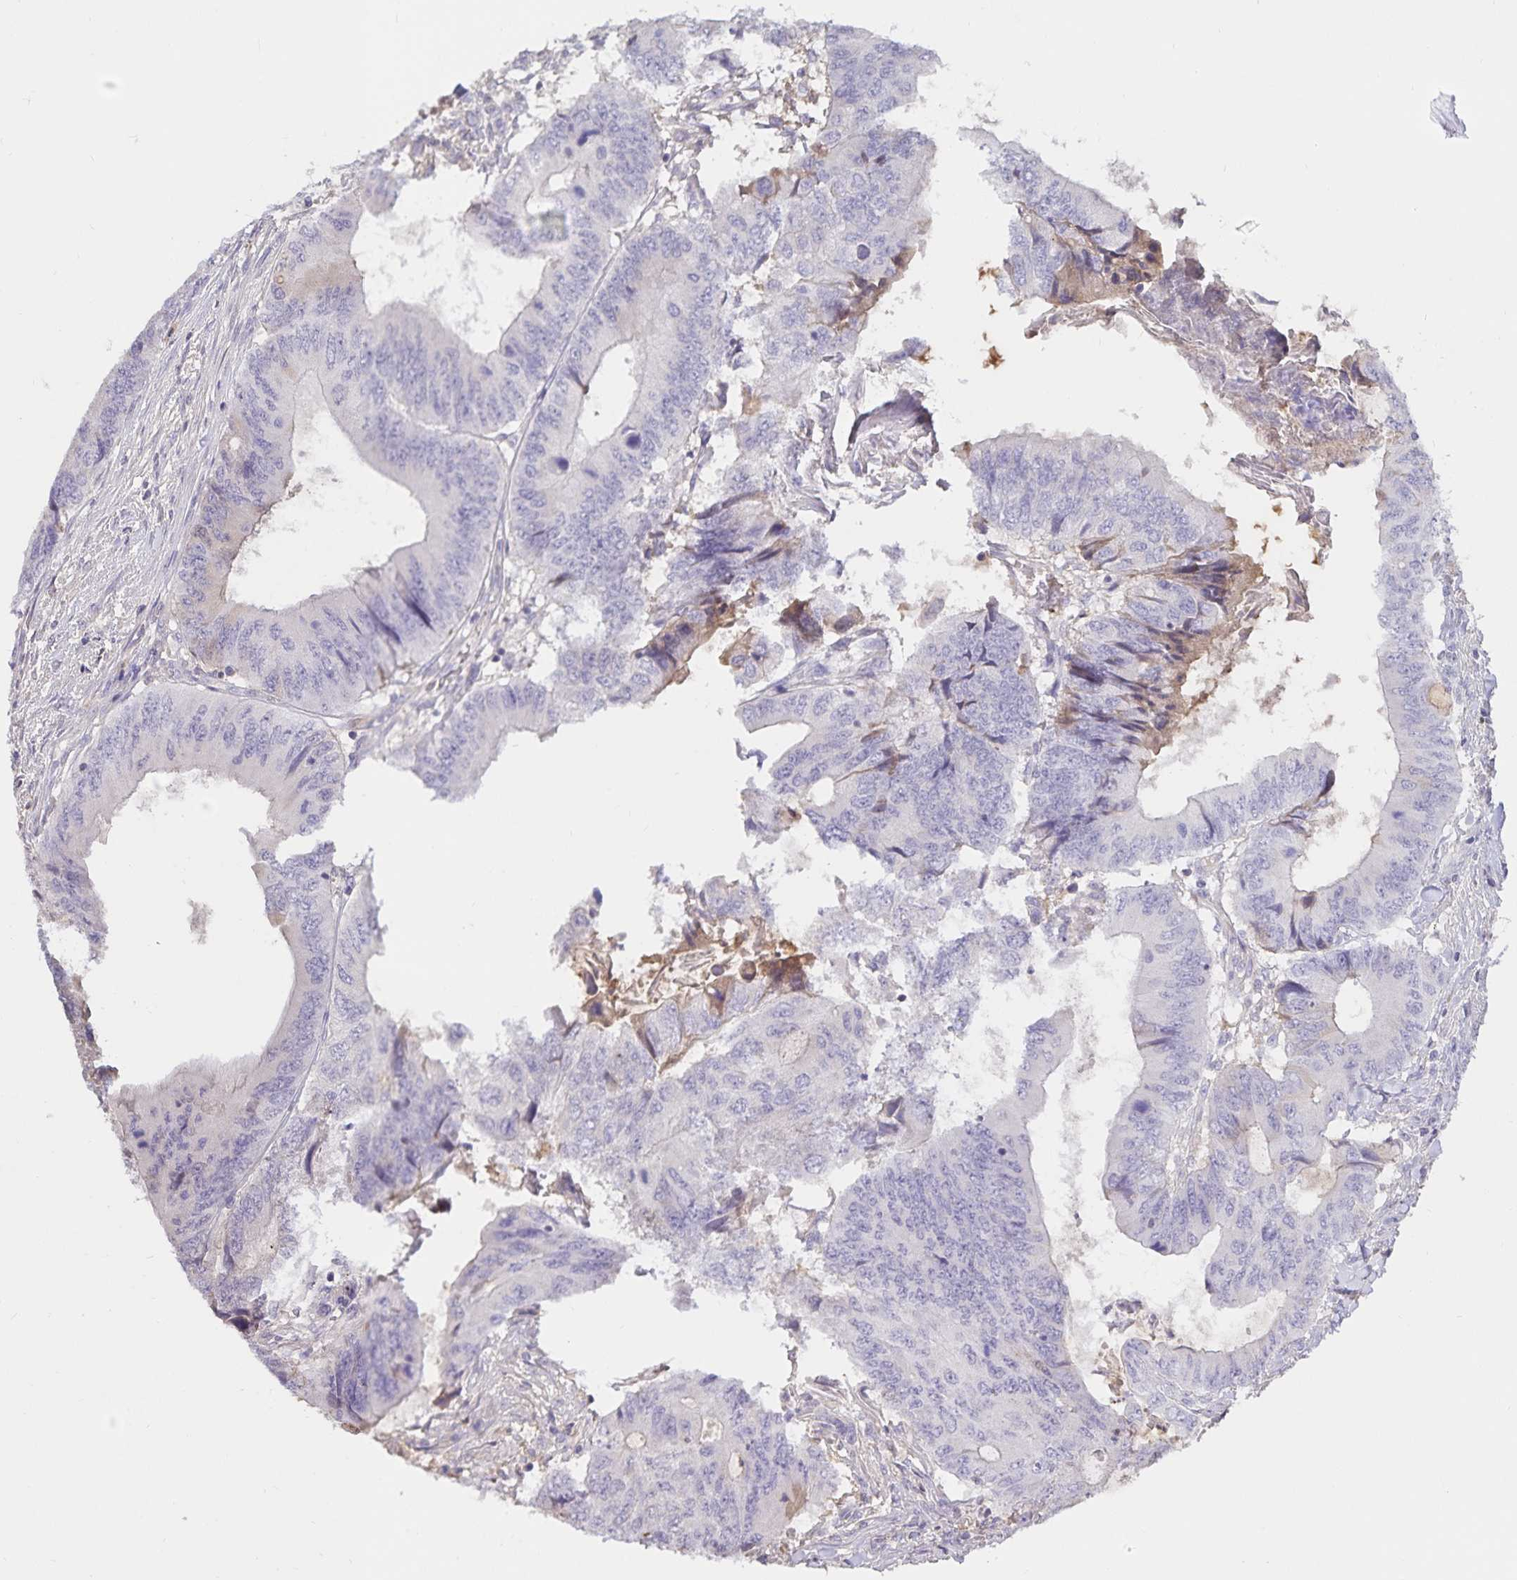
{"staining": {"intensity": "negative", "quantity": "none", "location": "none"}, "tissue": "colorectal cancer", "cell_type": "Tumor cells", "image_type": "cancer", "snomed": [{"axis": "morphology", "description": "Adenocarcinoma, NOS"}, {"axis": "topography", "description": "Colon"}], "caption": "IHC histopathology image of adenocarcinoma (colorectal) stained for a protein (brown), which reveals no expression in tumor cells.", "gene": "FGG", "patient": {"sex": "male", "age": 53}}